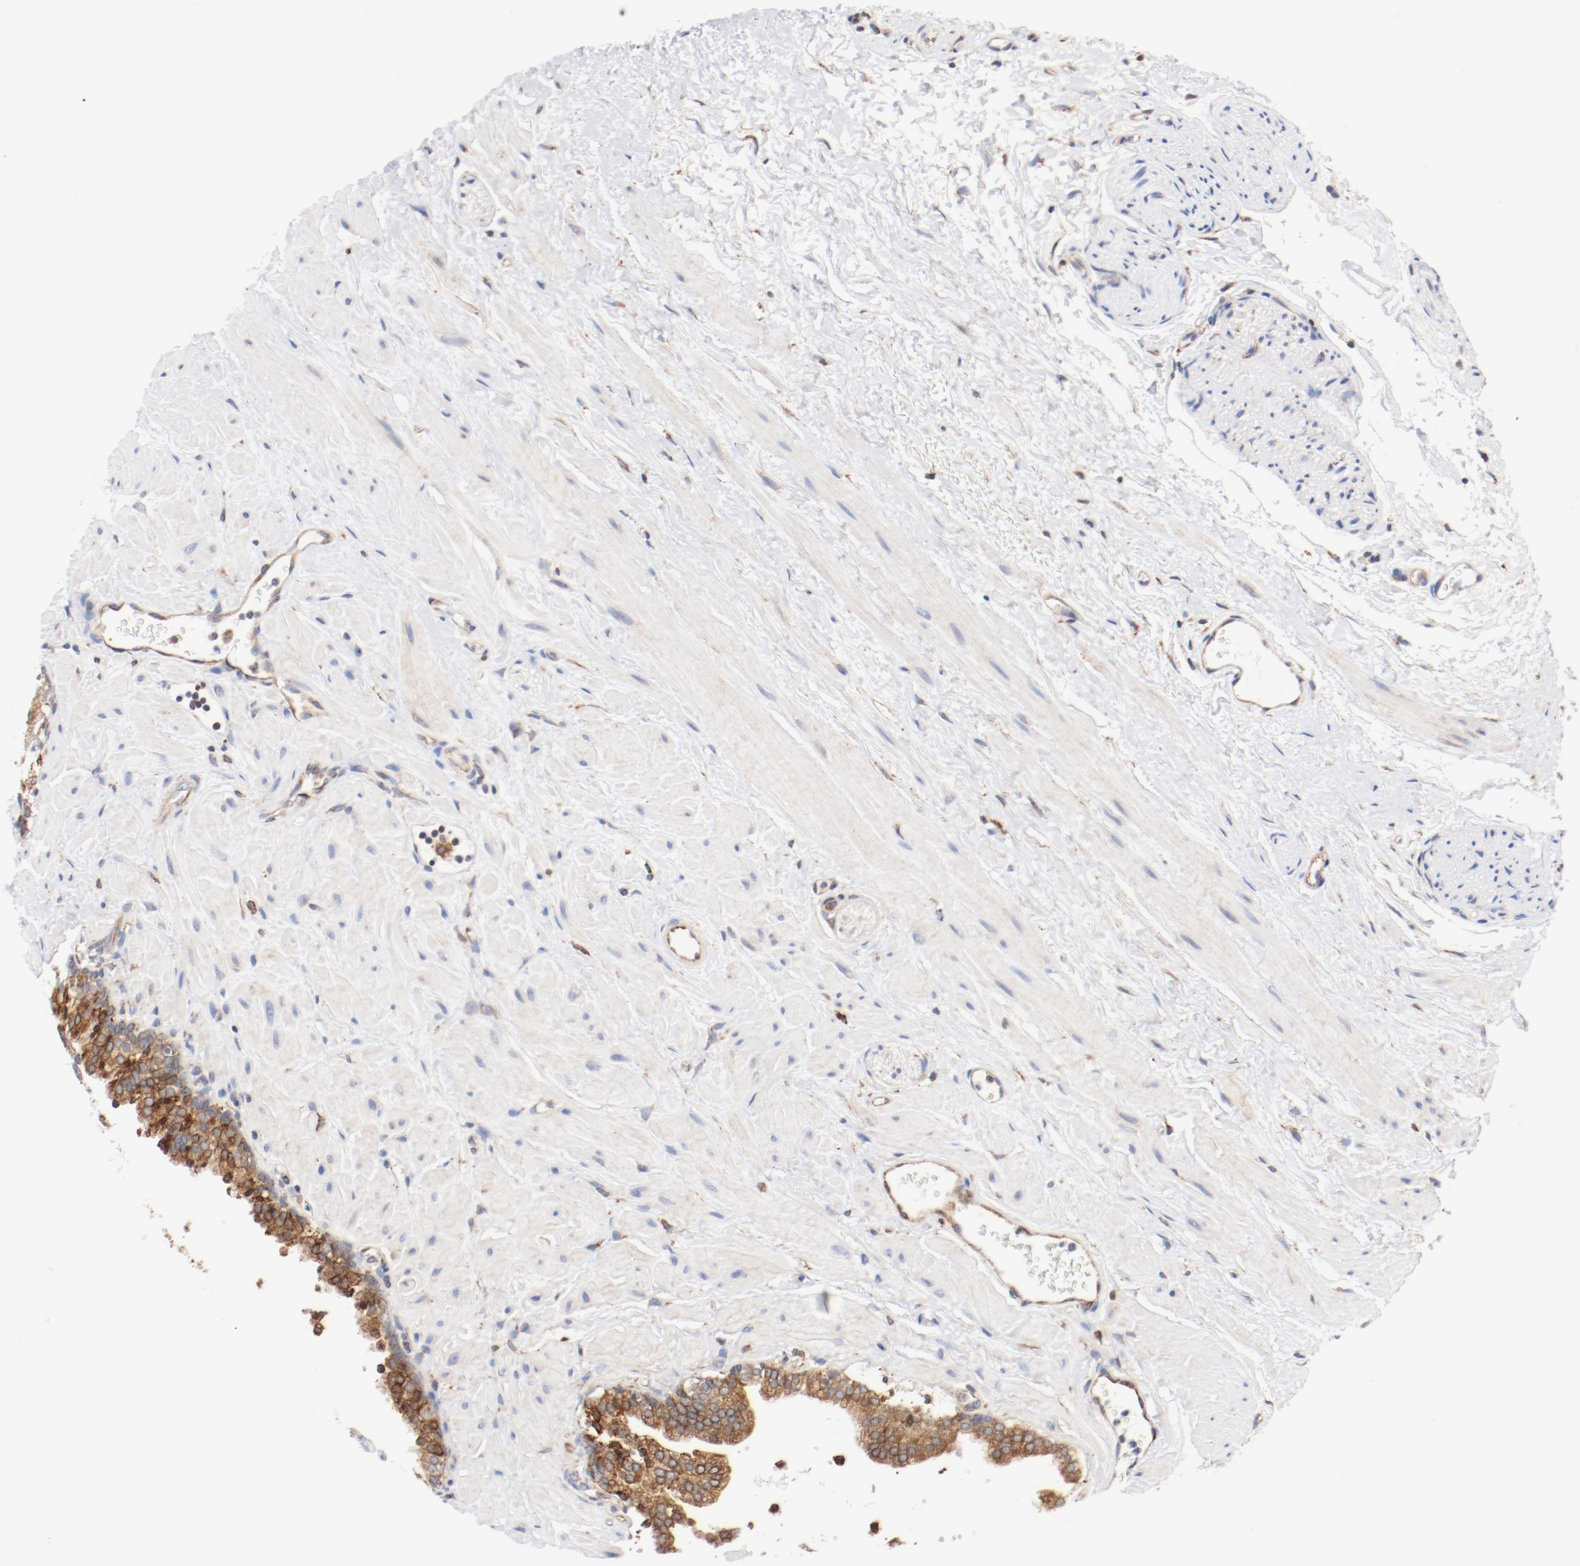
{"staining": {"intensity": "moderate", "quantity": ">75%", "location": "cytoplasmic/membranous"}, "tissue": "prostate", "cell_type": "Glandular cells", "image_type": "normal", "snomed": [{"axis": "morphology", "description": "Normal tissue, NOS"}, {"axis": "topography", "description": "Prostate"}], "caption": "Prostate stained for a protein (brown) shows moderate cytoplasmic/membranous positive positivity in about >75% of glandular cells.", "gene": "PDPK1", "patient": {"sex": "male", "age": 60}}